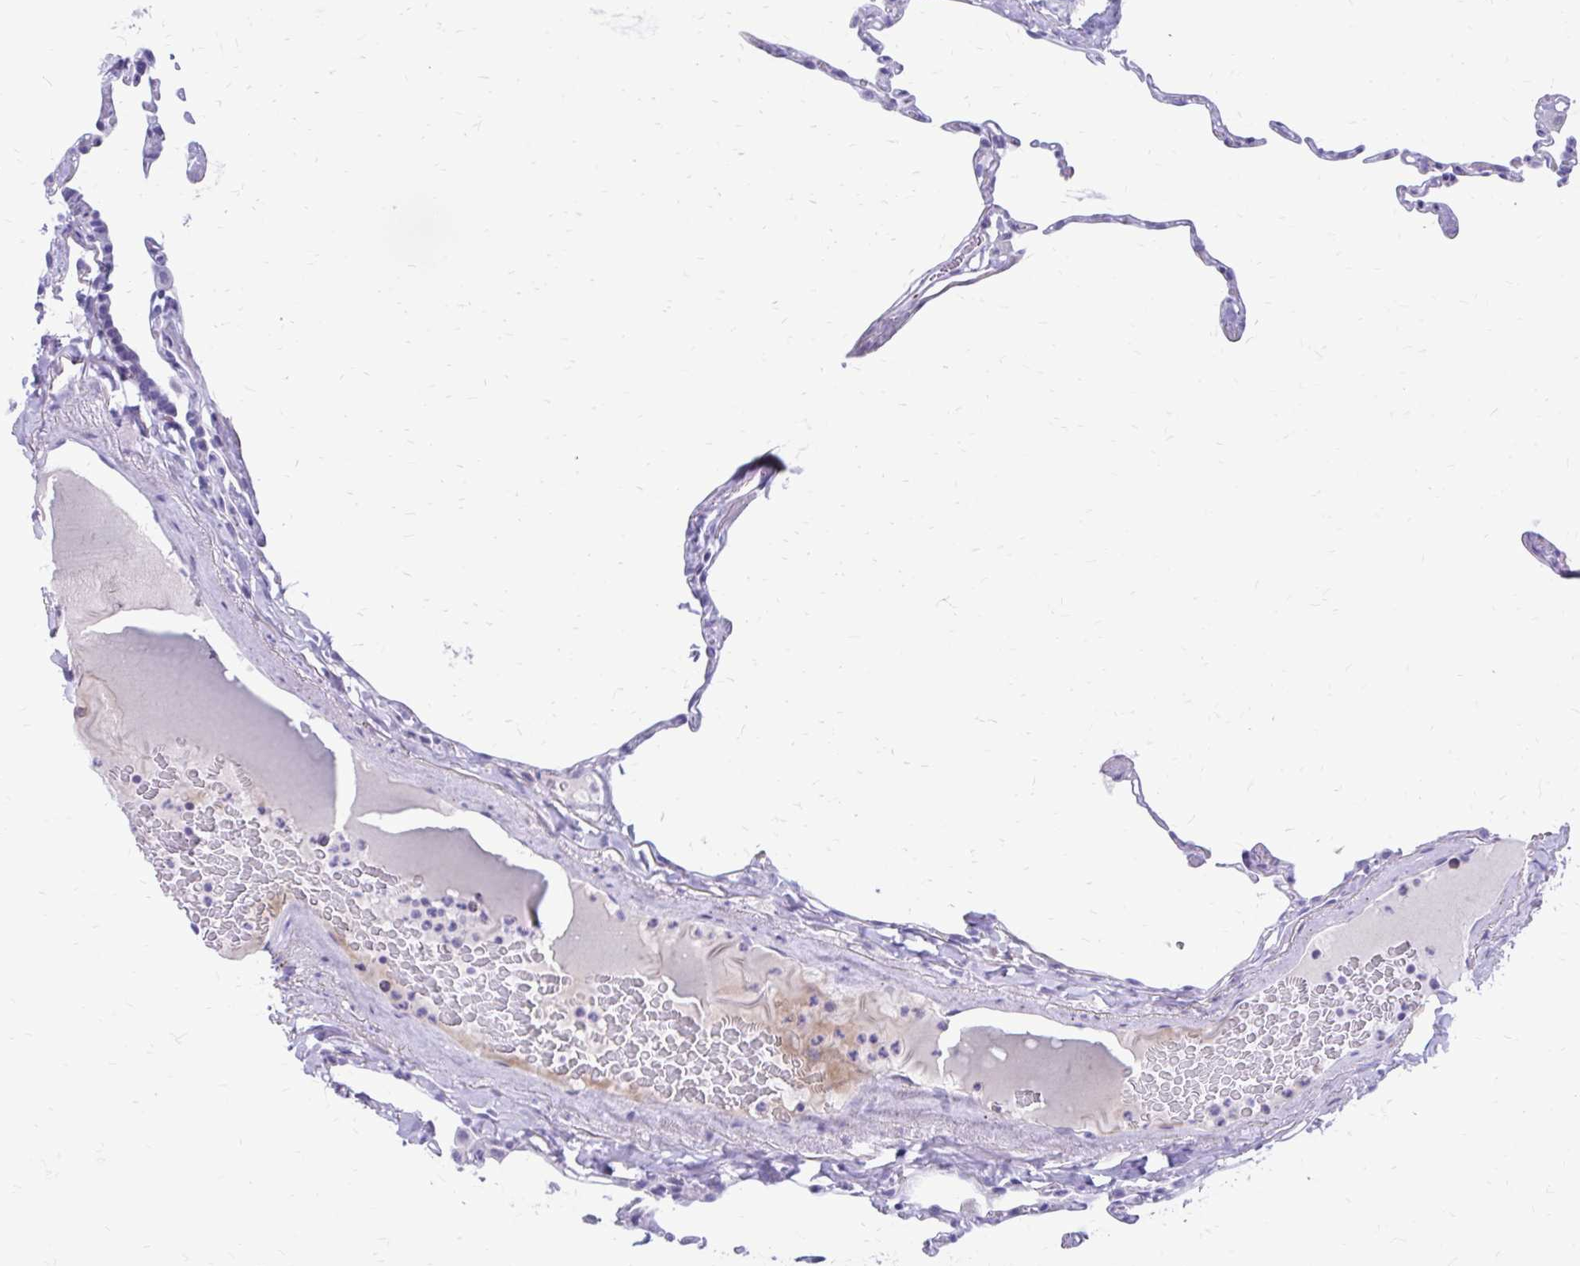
{"staining": {"intensity": "negative", "quantity": "none", "location": "none"}, "tissue": "lung", "cell_type": "Alveolar cells", "image_type": "normal", "snomed": [{"axis": "morphology", "description": "Normal tissue, NOS"}, {"axis": "topography", "description": "Lung"}], "caption": "IHC of benign lung displays no staining in alveolar cells. (DAB IHC visualized using brightfield microscopy, high magnification).", "gene": "SATL1", "patient": {"sex": "male", "age": 65}}